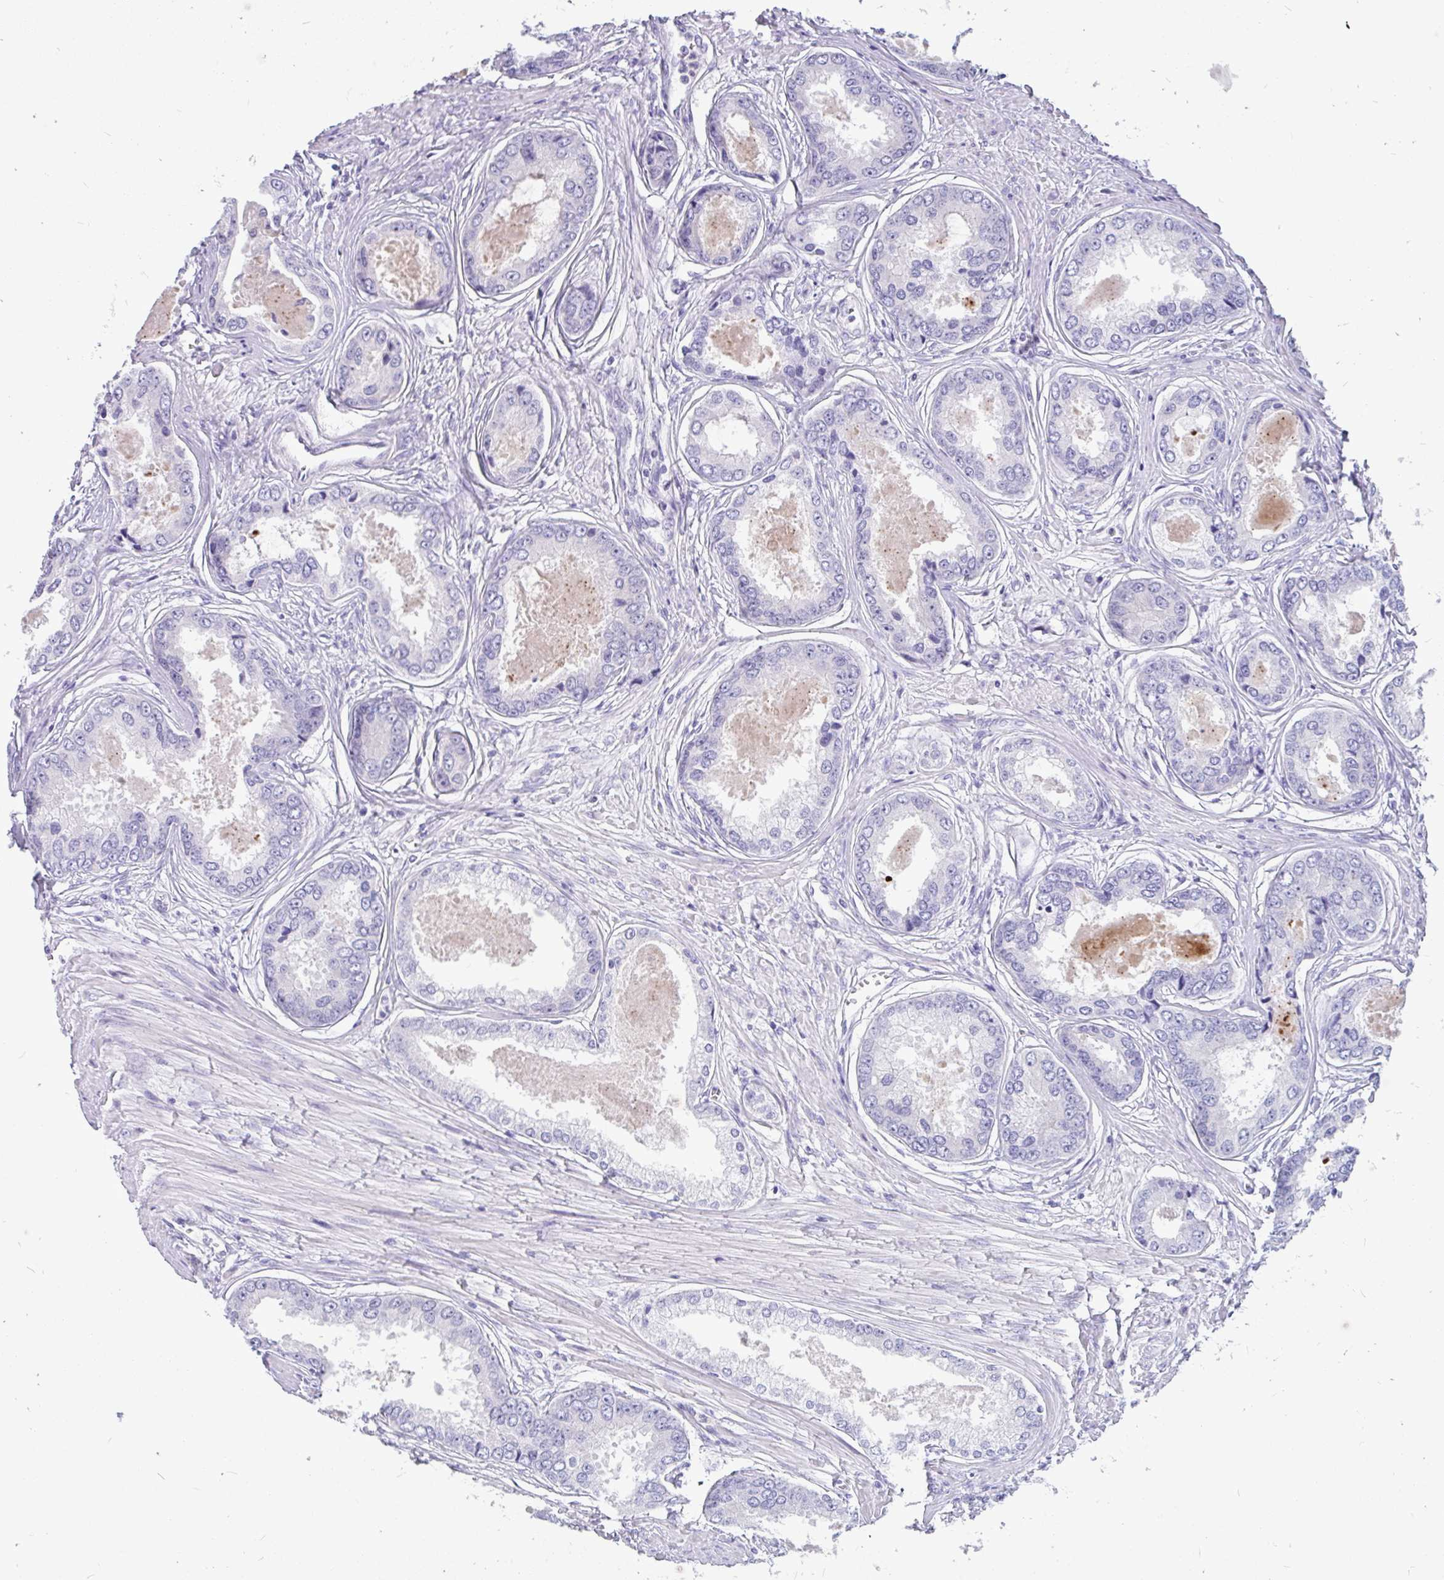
{"staining": {"intensity": "negative", "quantity": "none", "location": "none"}, "tissue": "prostate cancer", "cell_type": "Tumor cells", "image_type": "cancer", "snomed": [{"axis": "morphology", "description": "Adenocarcinoma, Low grade"}, {"axis": "topography", "description": "Prostate"}], "caption": "Immunohistochemistry micrograph of neoplastic tissue: prostate cancer stained with DAB (3,3'-diaminobenzidine) reveals no significant protein expression in tumor cells. (DAB immunohistochemistry (IHC) with hematoxylin counter stain).", "gene": "KIAA2013", "patient": {"sex": "male", "age": 68}}